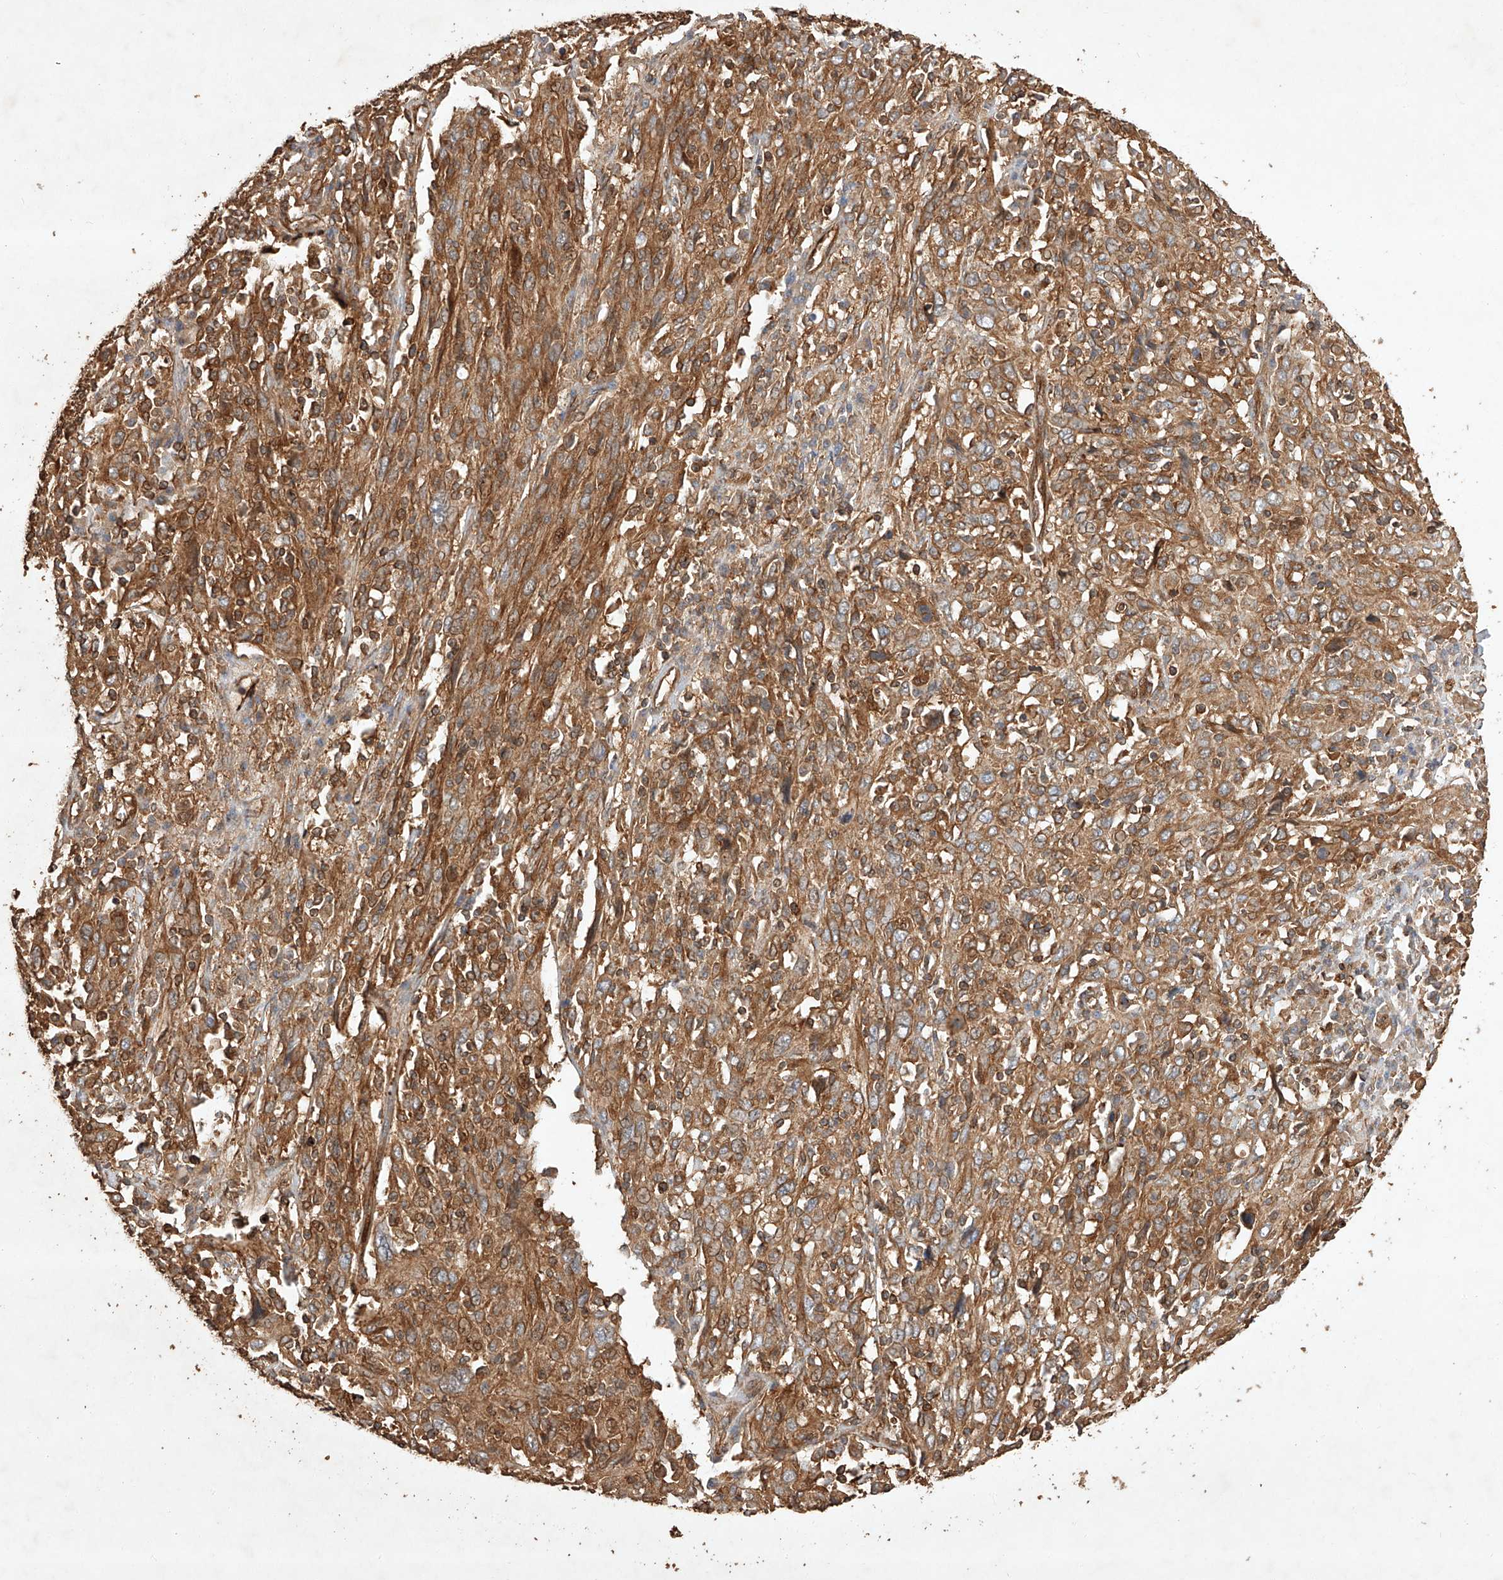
{"staining": {"intensity": "moderate", "quantity": ">75%", "location": "cytoplasmic/membranous"}, "tissue": "cervical cancer", "cell_type": "Tumor cells", "image_type": "cancer", "snomed": [{"axis": "morphology", "description": "Squamous cell carcinoma, NOS"}, {"axis": "topography", "description": "Cervix"}], "caption": "IHC of squamous cell carcinoma (cervical) demonstrates medium levels of moderate cytoplasmic/membranous expression in about >75% of tumor cells.", "gene": "GHDC", "patient": {"sex": "female", "age": 46}}